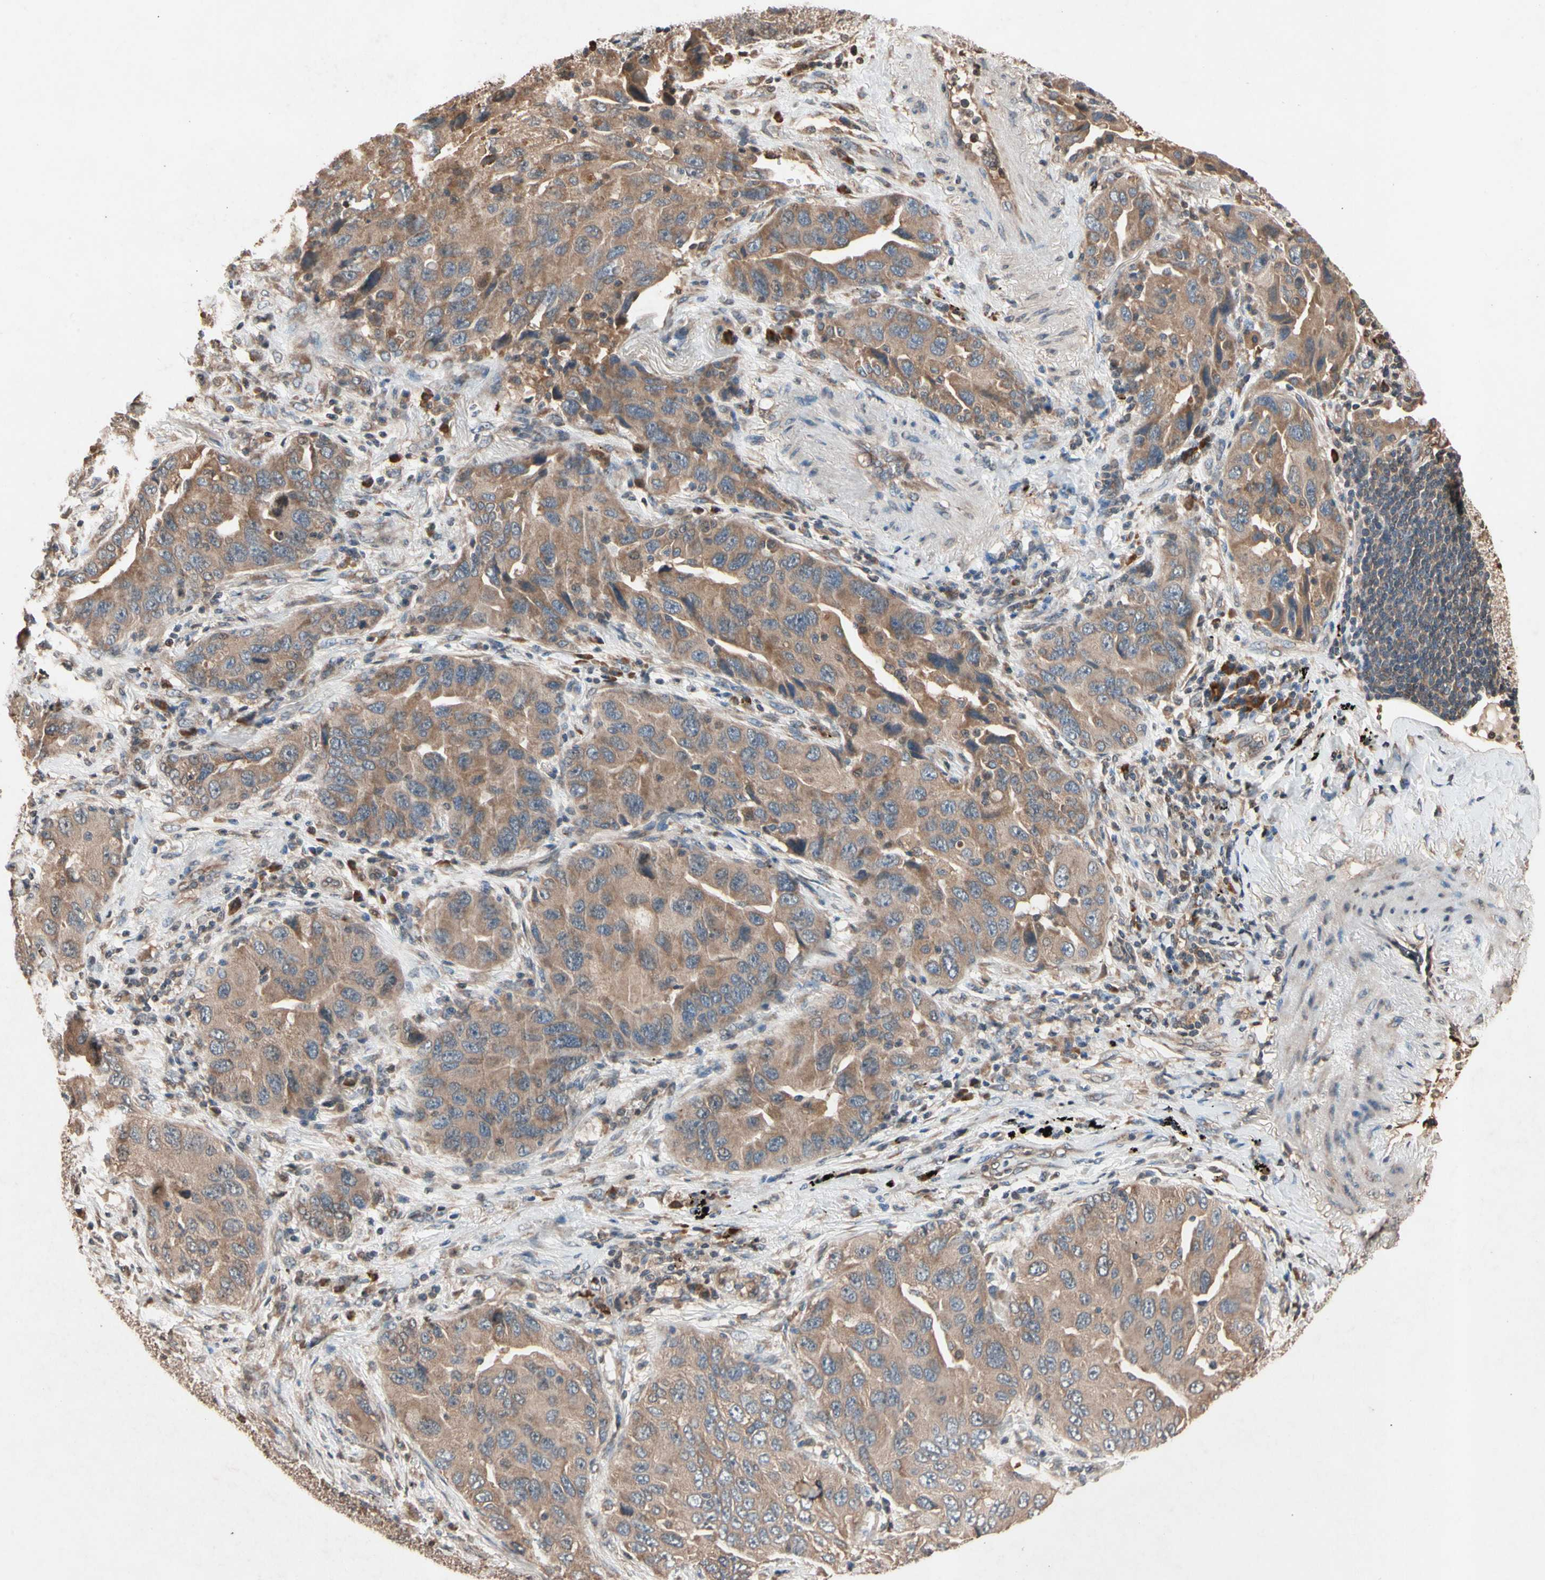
{"staining": {"intensity": "moderate", "quantity": ">75%", "location": "cytoplasmic/membranous"}, "tissue": "lung cancer", "cell_type": "Tumor cells", "image_type": "cancer", "snomed": [{"axis": "morphology", "description": "Adenocarcinoma, NOS"}, {"axis": "topography", "description": "Lung"}], "caption": "This photomicrograph displays immunohistochemistry (IHC) staining of human lung cancer (adenocarcinoma), with medium moderate cytoplasmic/membranous staining in about >75% of tumor cells.", "gene": "PRDX4", "patient": {"sex": "female", "age": 65}}